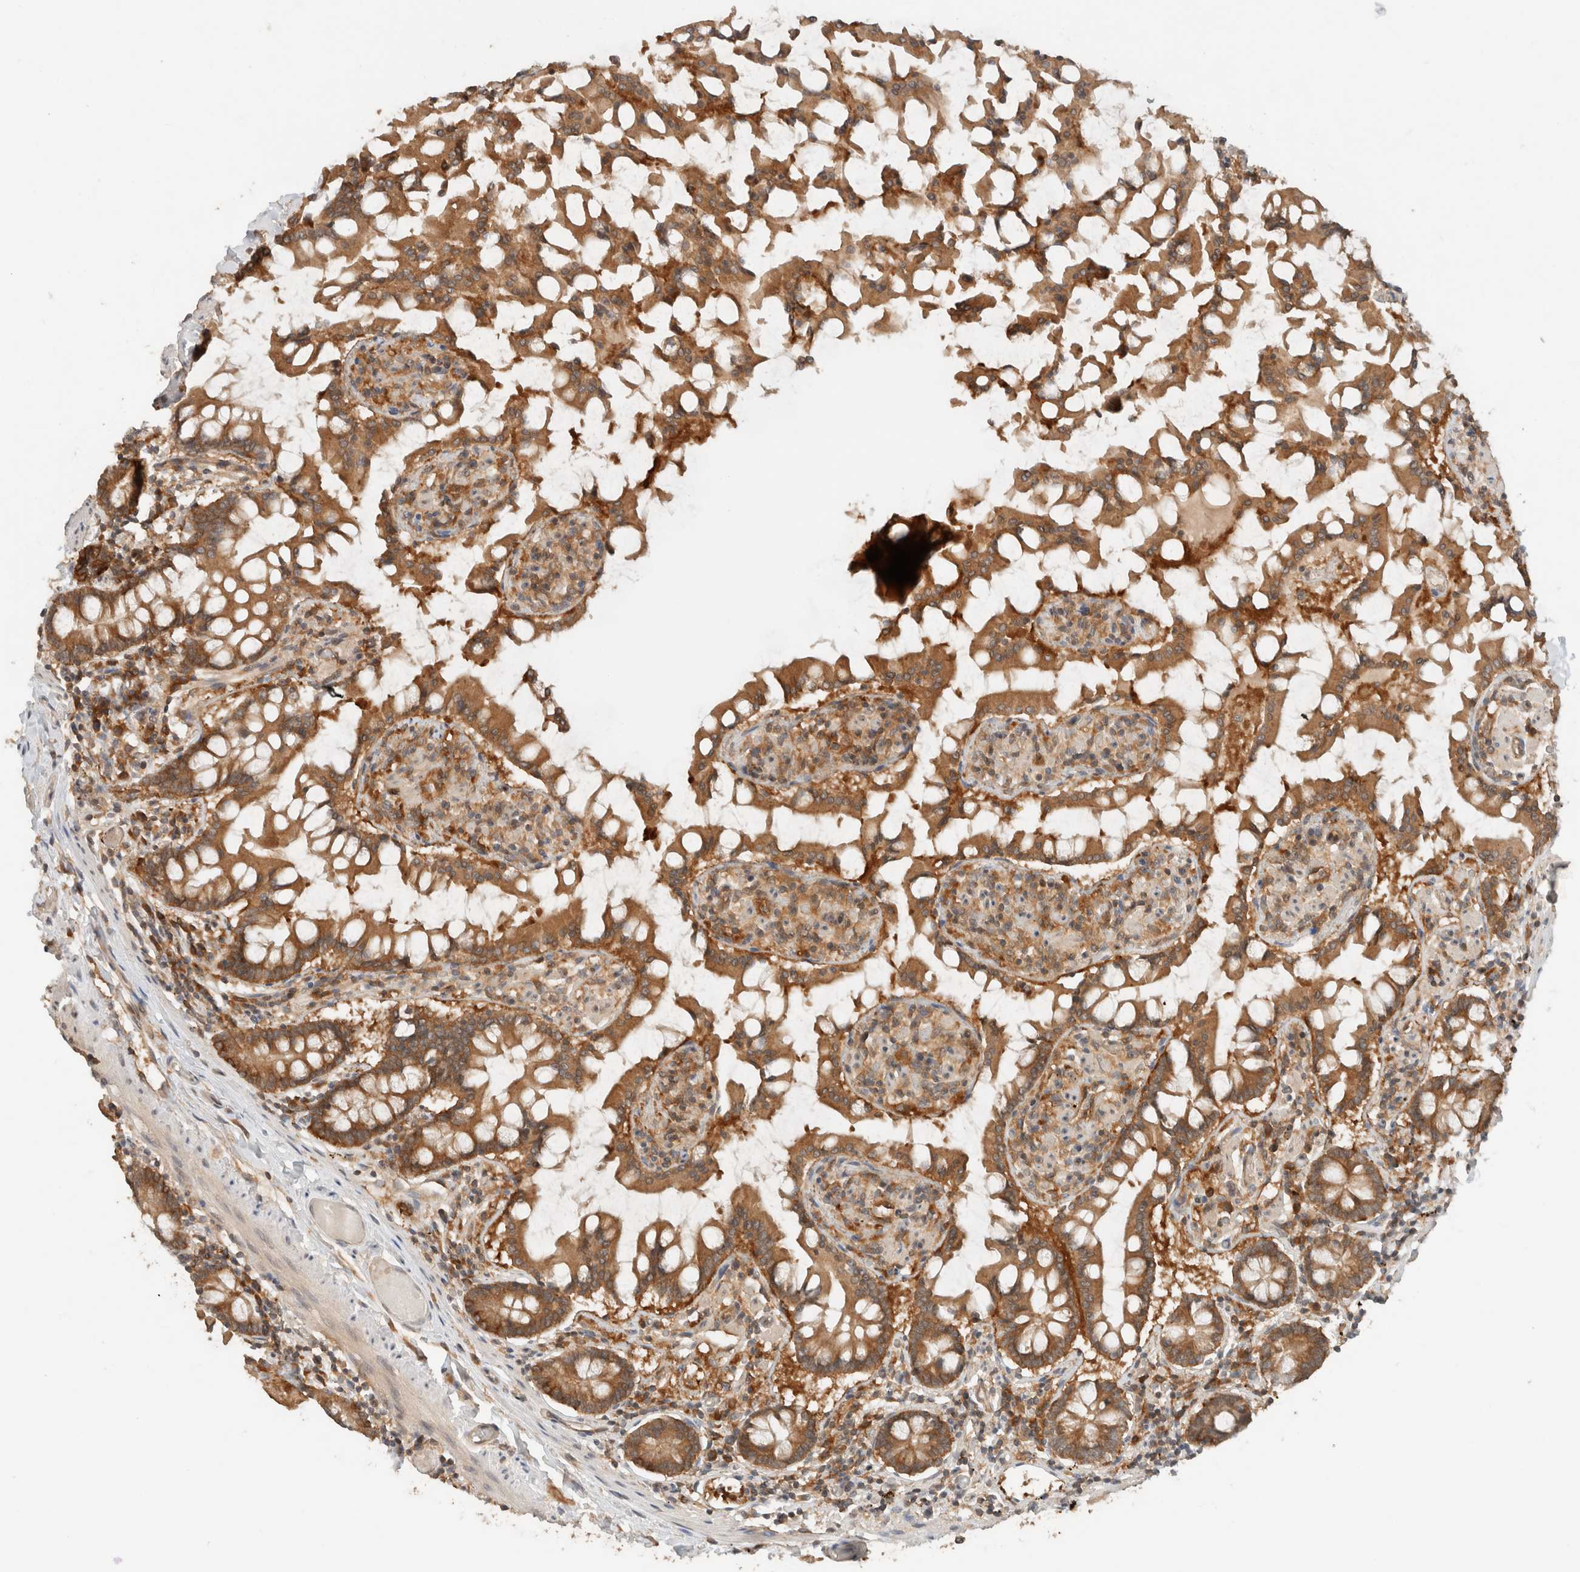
{"staining": {"intensity": "strong", "quantity": ">75%", "location": "cytoplasmic/membranous"}, "tissue": "small intestine", "cell_type": "Glandular cells", "image_type": "normal", "snomed": [{"axis": "morphology", "description": "Normal tissue, NOS"}, {"axis": "topography", "description": "Small intestine"}], "caption": "Protein expression analysis of benign small intestine reveals strong cytoplasmic/membranous expression in approximately >75% of glandular cells.", "gene": "ARFGEF2", "patient": {"sex": "male", "age": 41}}